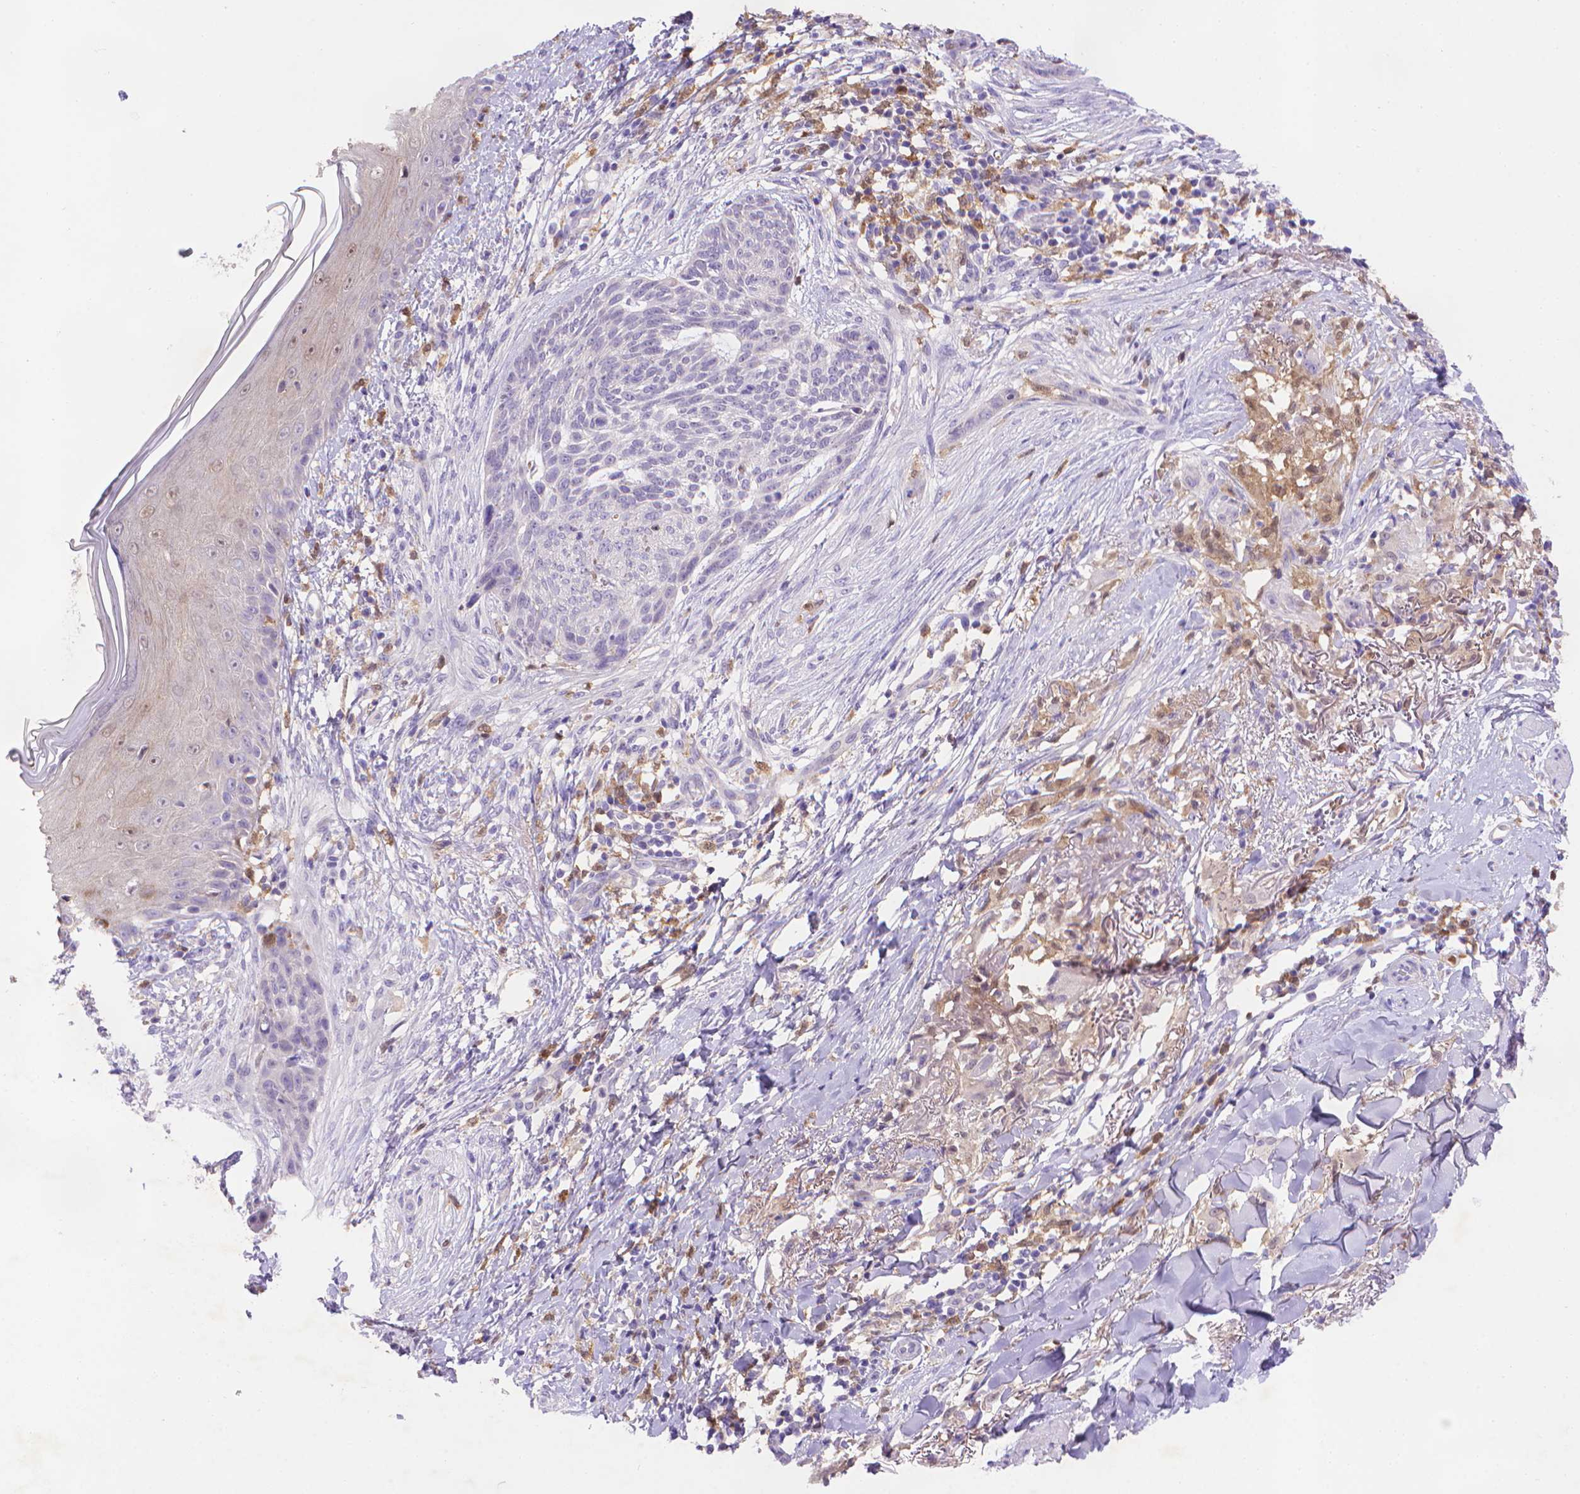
{"staining": {"intensity": "negative", "quantity": "none", "location": "none"}, "tissue": "skin cancer", "cell_type": "Tumor cells", "image_type": "cancer", "snomed": [{"axis": "morphology", "description": "Normal tissue, NOS"}, {"axis": "morphology", "description": "Basal cell carcinoma"}, {"axis": "topography", "description": "Skin"}], "caption": "High power microscopy micrograph of an IHC histopathology image of skin cancer (basal cell carcinoma), revealing no significant positivity in tumor cells.", "gene": "FGD2", "patient": {"sex": "male", "age": 84}}